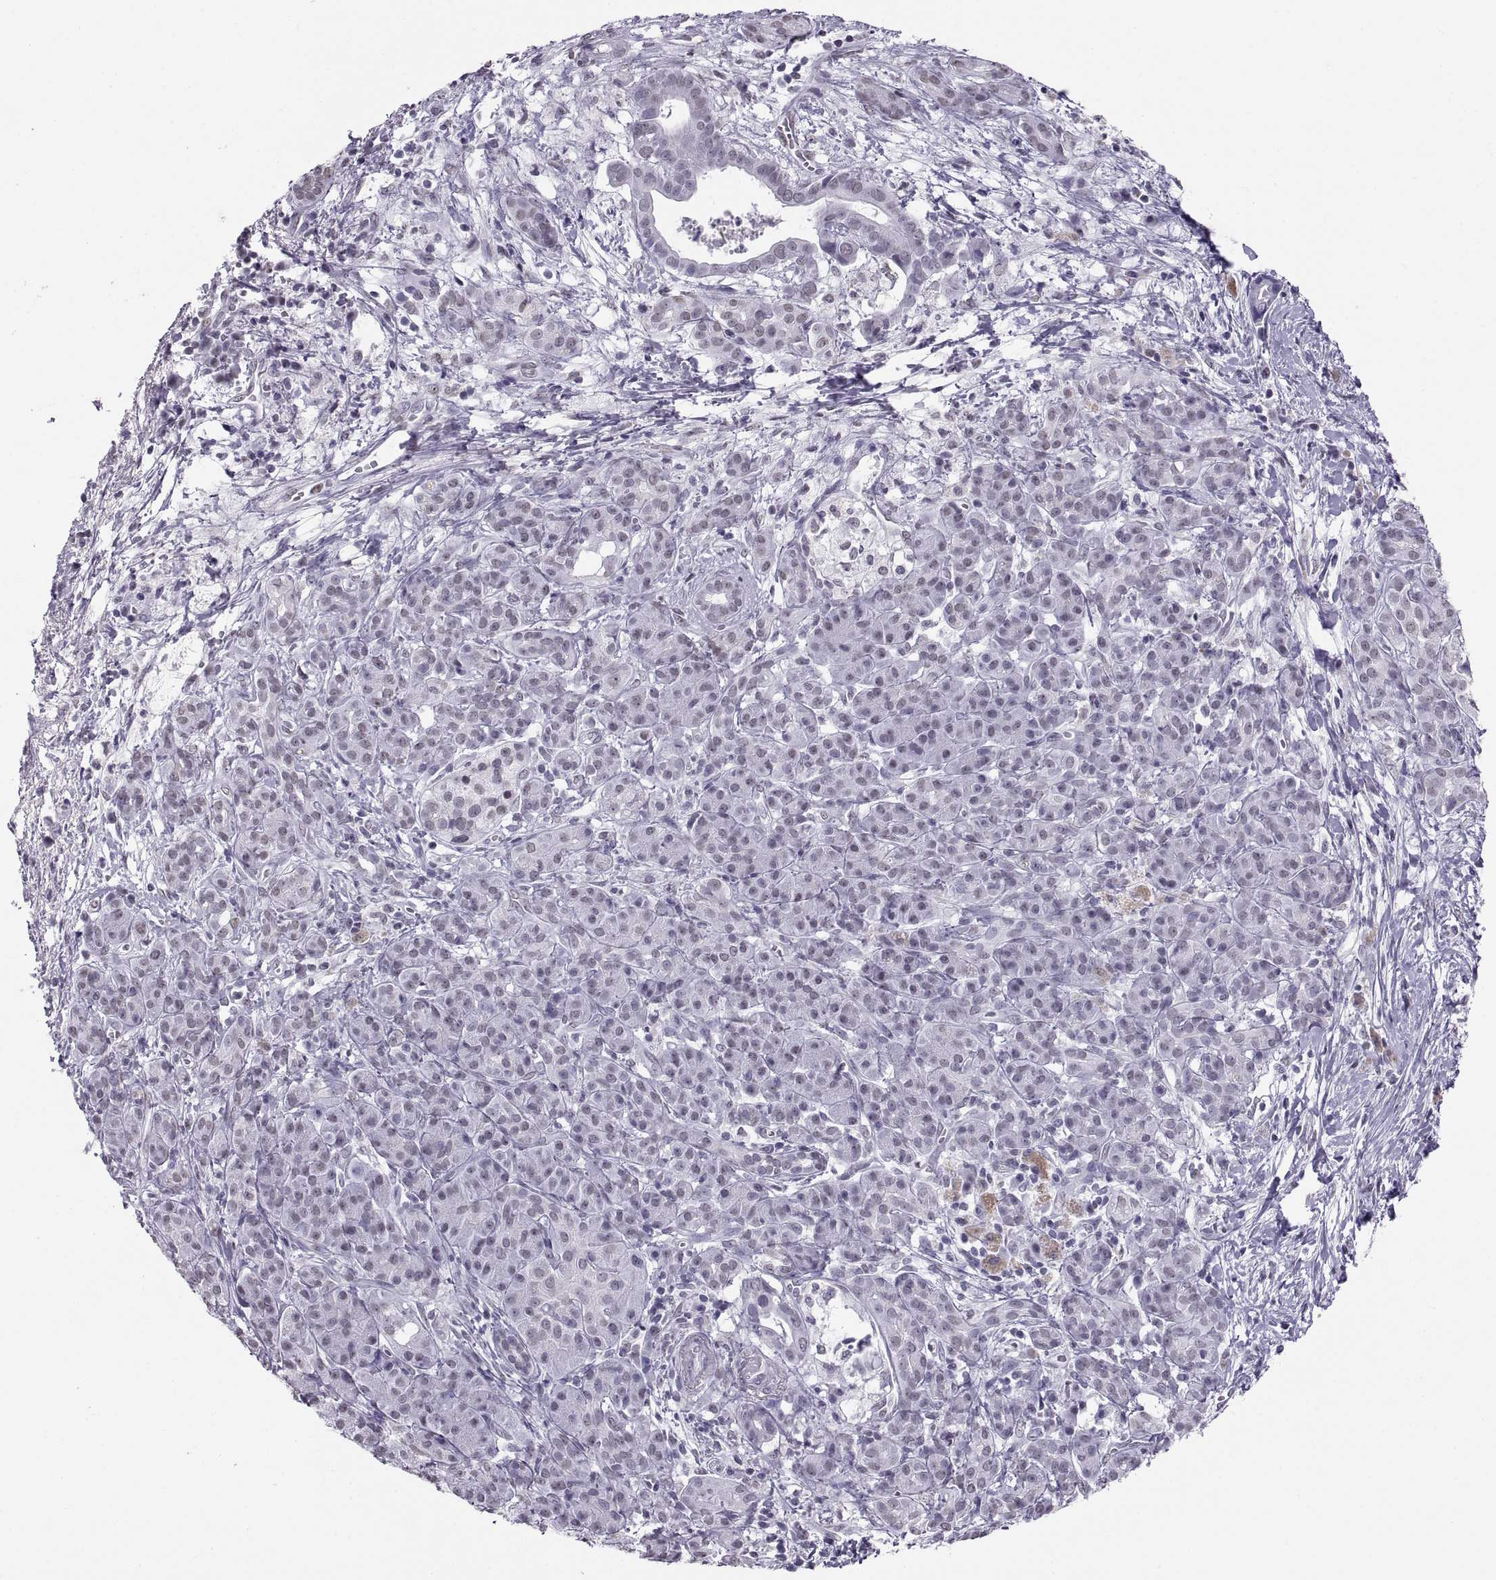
{"staining": {"intensity": "negative", "quantity": "none", "location": "none"}, "tissue": "pancreatic cancer", "cell_type": "Tumor cells", "image_type": "cancer", "snomed": [{"axis": "morphology", "description": "Adenocarcinoma, NOS"}, {"axis": "topography", "description": "Pancreas"}], "caption": "Immunohistochemical staining of human pancreatic cancer displays no significant positivity in tumor cells. (Immunohistochemistry (ihc), brightfield microscopy, high magnification).", "gene": "CARTPT", "patient": {"sex": "male", "age": 61}}